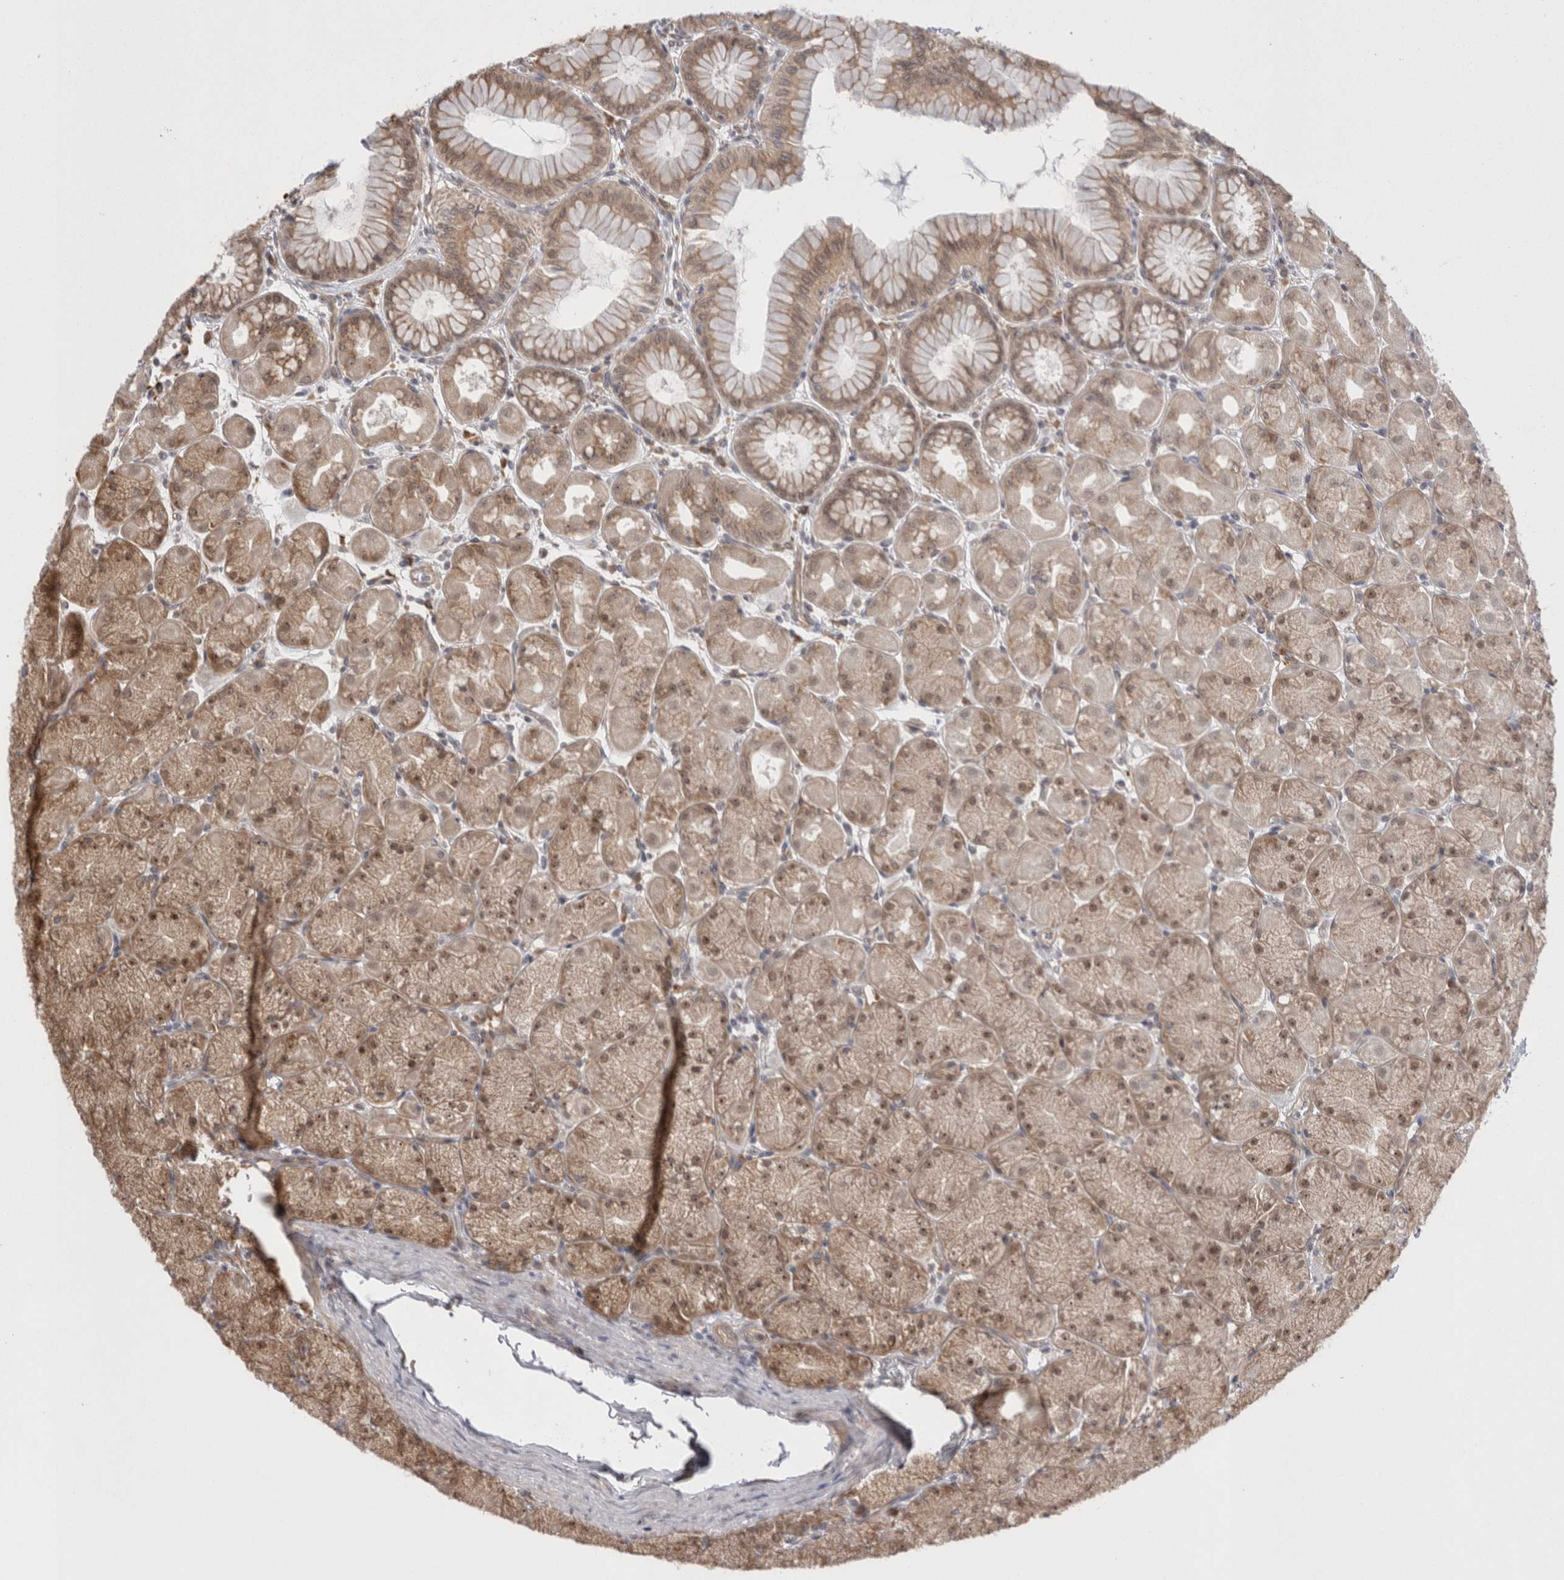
{"staining": {"intensity": "moderate", "quantity": ">75%", "location": "cytoplasmic/membranous,nuclear"}, "tissue": "stomach", "cell_type": "Glandular cells", "image_type": "normal", "snomed": [{"axis": "morphology", "description": "Normal tissue, NOS"}, {"axis": "topography", "description": "Stomach, upper"}], "caption": "Immunohistochemical staining of benign human stomach displays >75% levels of moderate cytoplasmic/membranous,nuclear protein staining in about >75% of glandular cells.", "gene": "EXOSC4", "patient": {"sex": "female", "age": 56}}